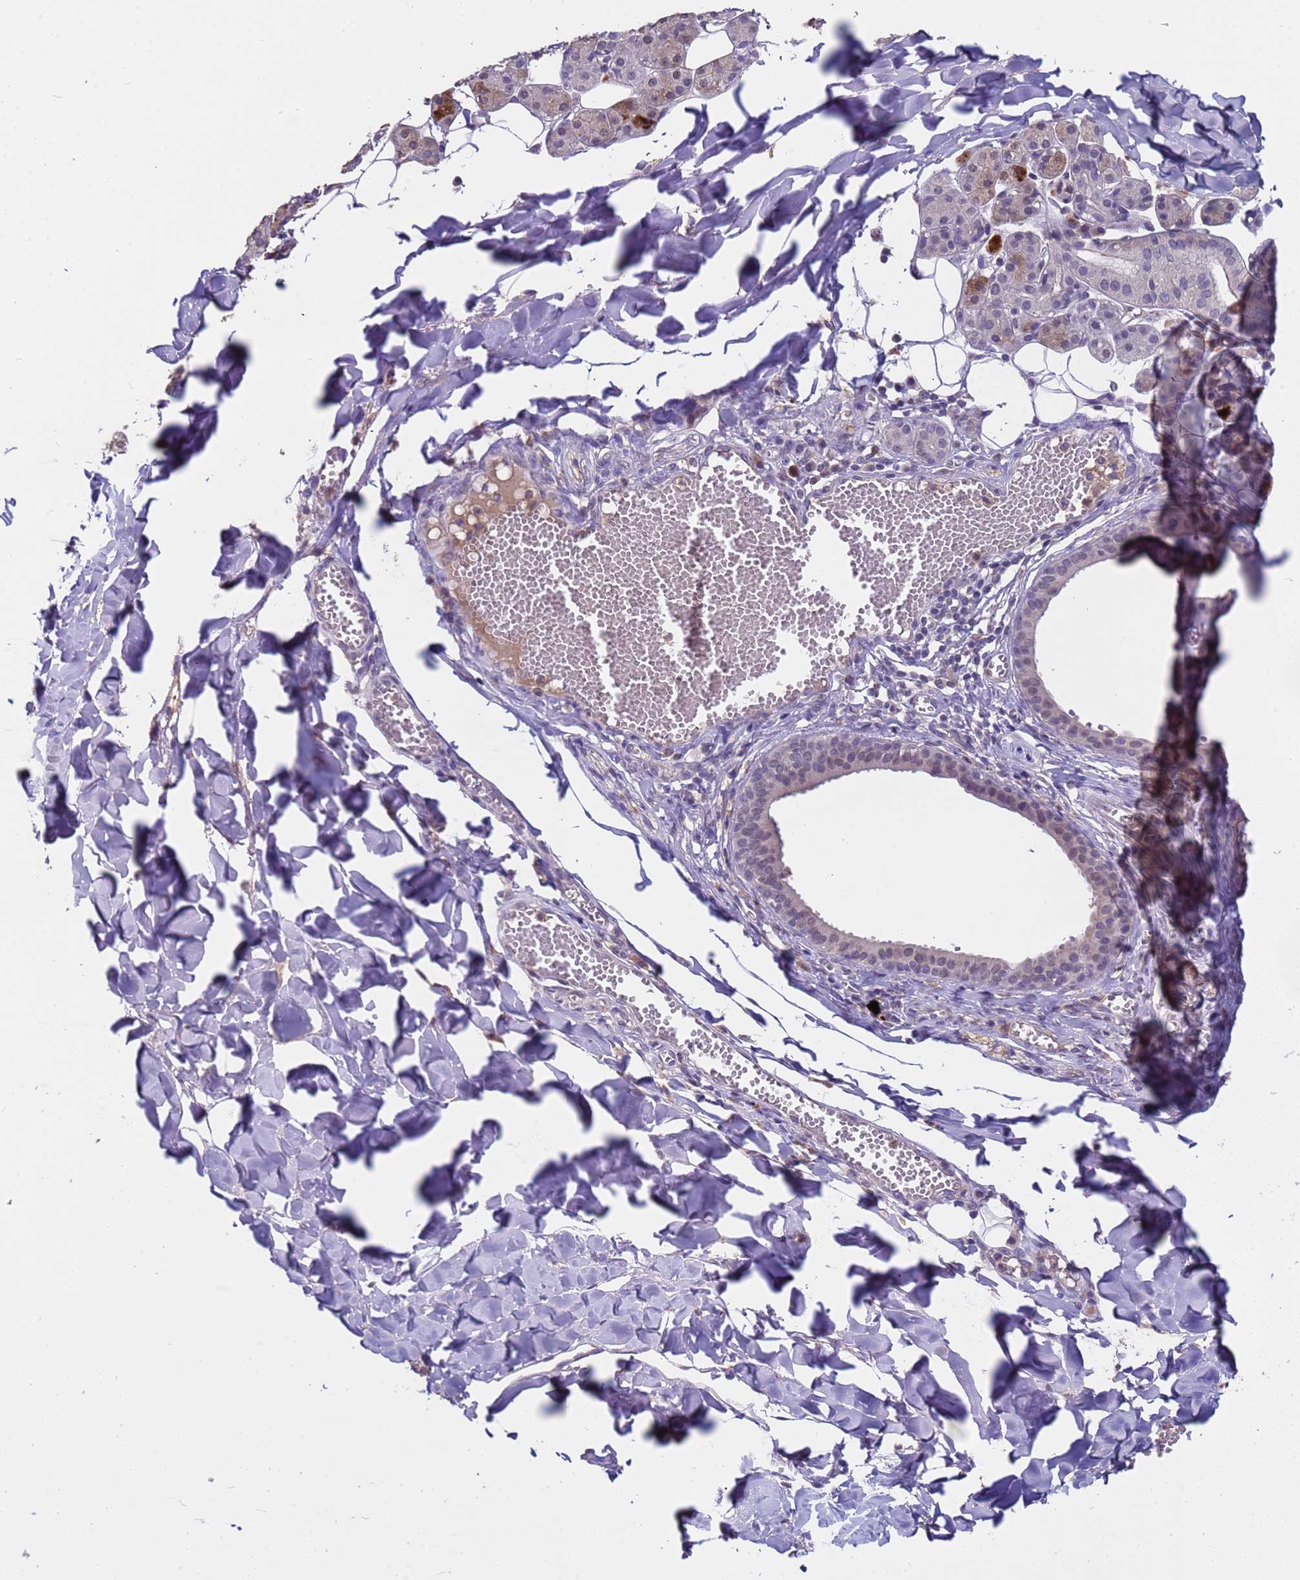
{"staining": {"intensity": "strong", "quantity": "<25%", "location": "cytoplasmic/membranous,nuclear"}, "tissue": "salivary gland", "cell_type": "Glandular cells", "image_type": "normal", "snomed": [{"axis": "morphology", "description": "Normal tissue, NOS"}, {"axis": "topography", "description": "Salivary gland"}], "caption": "An image showing strong cytoplasmic/membranous,nuclear positivity in approximately <25% of glandular cells in unremarkable salivary gland, as visualized by brown immunohistochemical staining.", "gene": "ZNF248", "patient": {"sex": "female", "age": 33}}